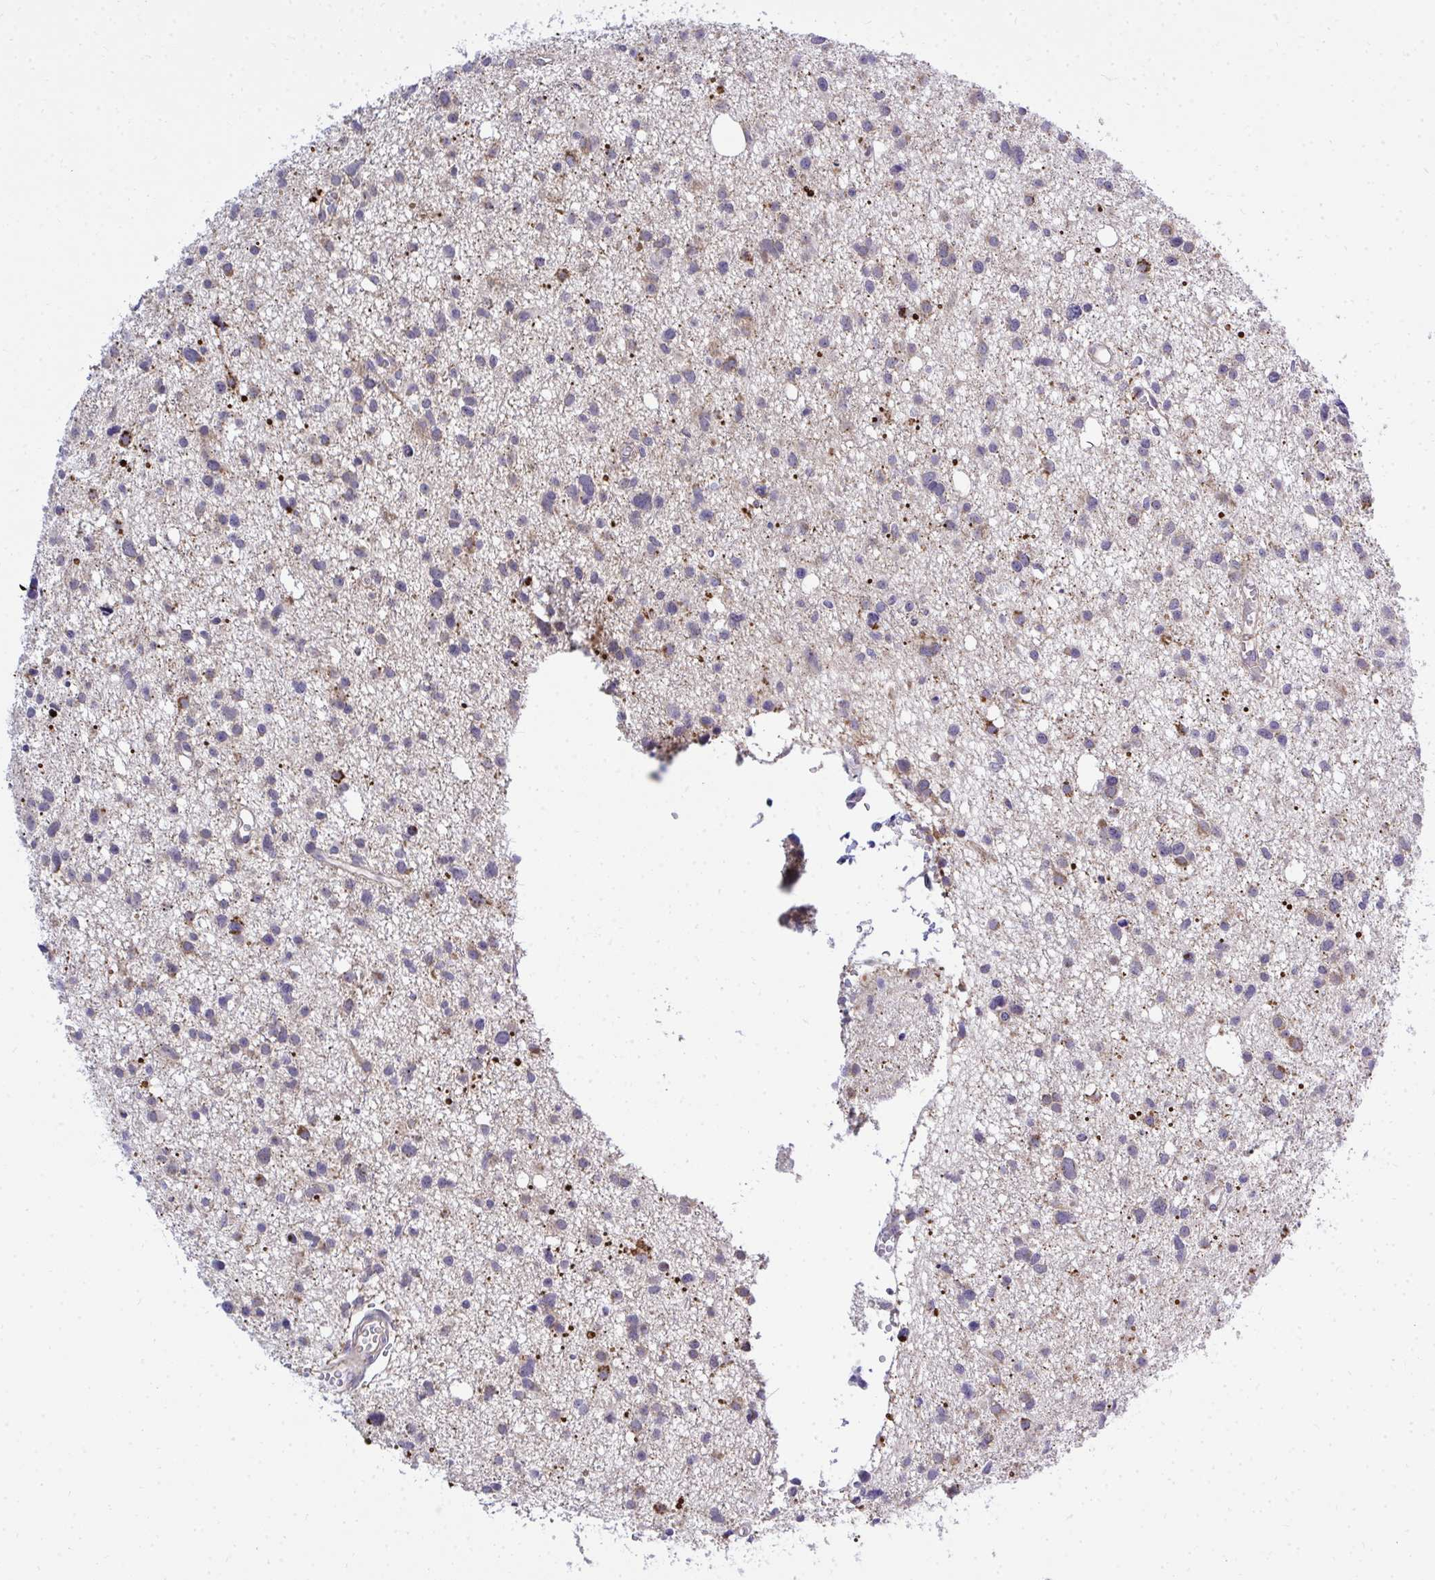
{"staining": {"intensity": "weak", "quantity": "25%-75%", "location": "cytoplasmic/membranous"}, "tissue": "glioma", "cell_type": "Tumor cells", "image_type": "cancer", "snomed": [{"axis": "morphology", "description": "Glioma, malignant, High grade"}, {"axis": "topography", "description": "Brain"}], "caption": "Malignant glioma (high-grade) was stained to show a protein in brown. There is low levels of weak cytoplasmic/membranous staining in about 25%-75% of tumor cells. (DAB IHC, brown staining for protein, blue staining for nuclei).", "gene": "XAF1", "patient": {"sex": "male", "age": 23}}